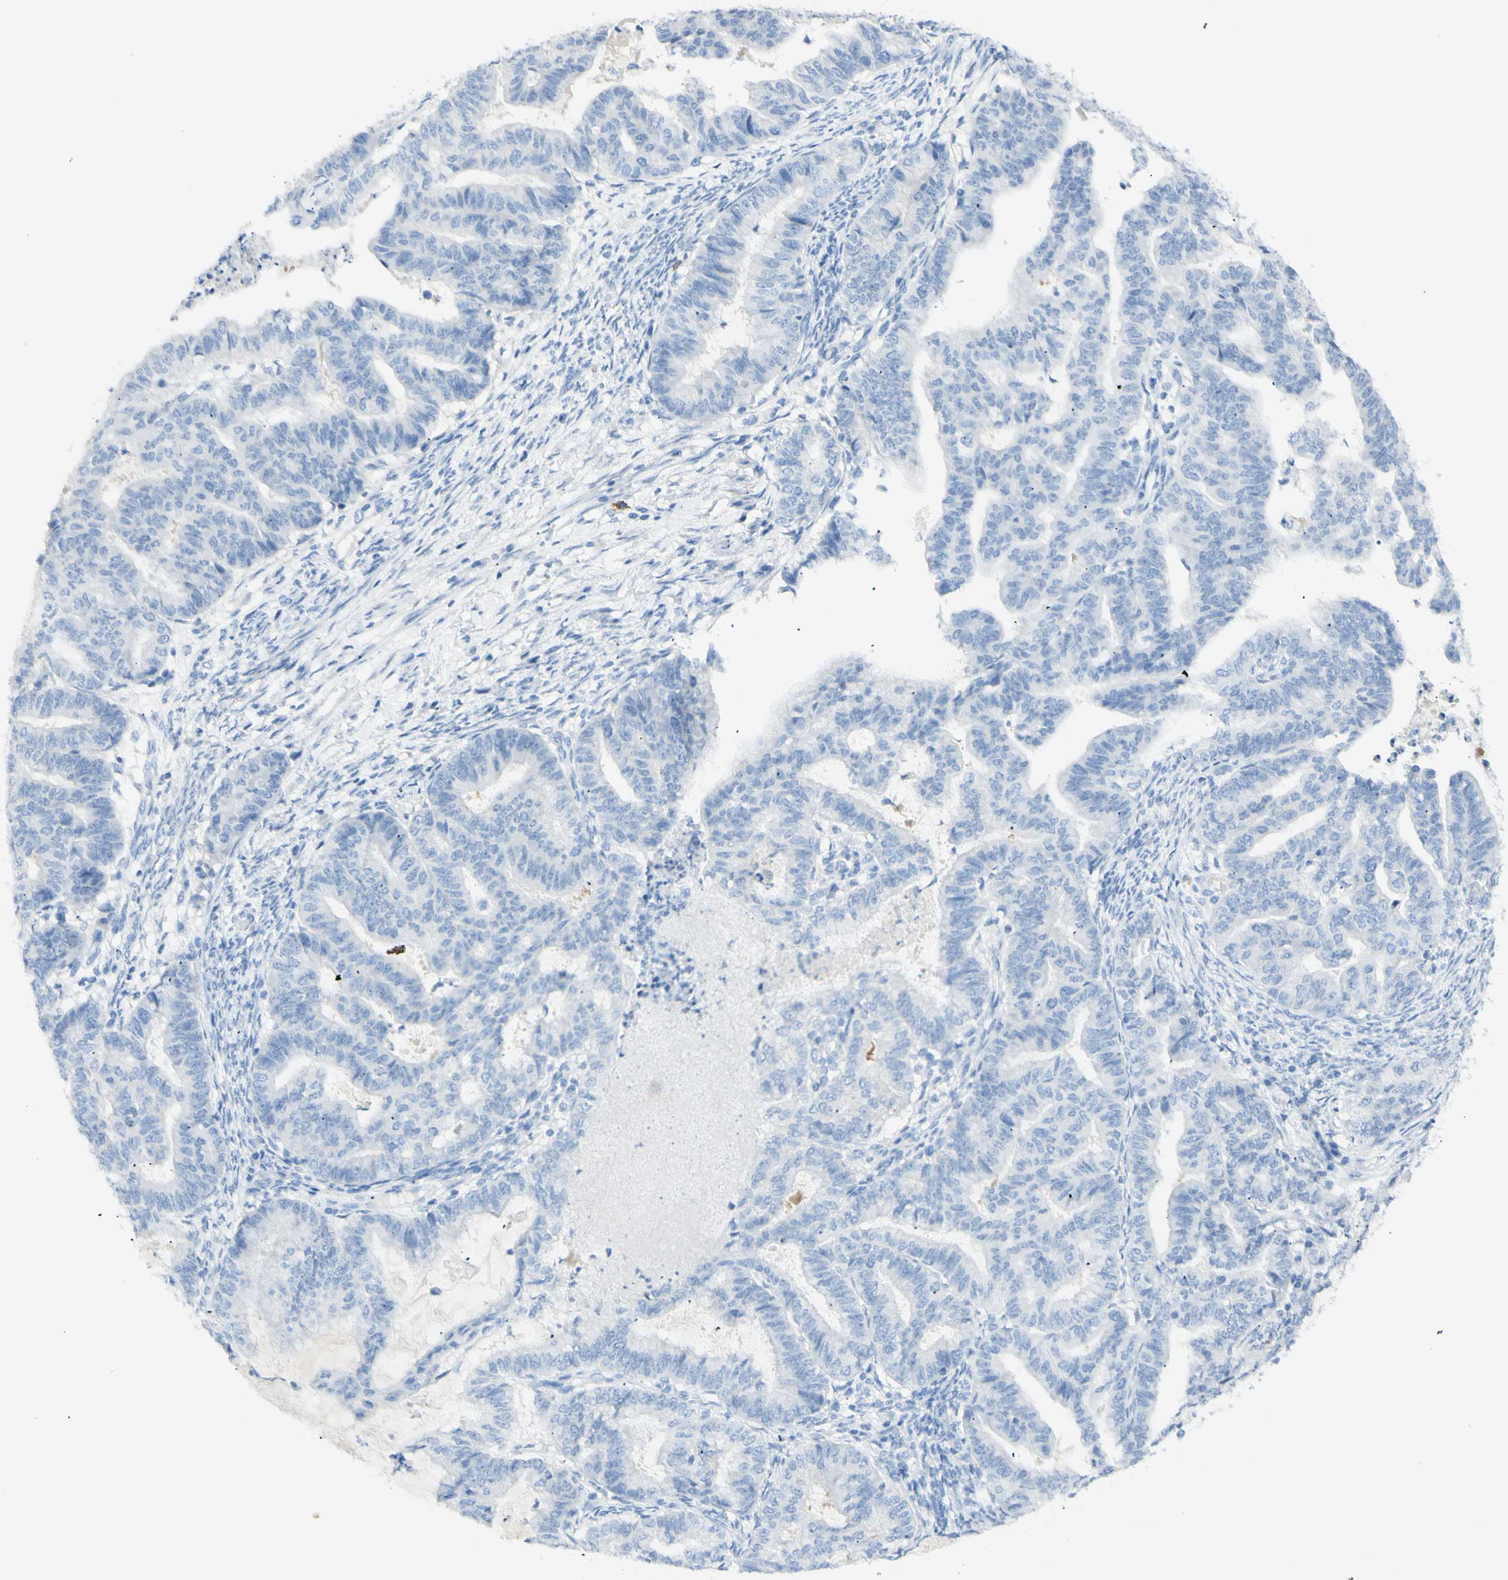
{"staining": {"intensity": "negative", "quantity": "none", "location": "none"}, "tissue": "endometrial cancer", "cell_type": "Tumor cells", "image_type": "cancer", "snomed": [{"axis": "morphology", "description": "Adenocarcinoma, NOS"}, {"axis": "topography", "description": "Endometrium"}], "caption": "Endometrial cancer stained for a protein using immunohistochemistry reveals no expression tumor cells.", "gene": "LETM1", "patient": {"sex": "female", "age": 79}}